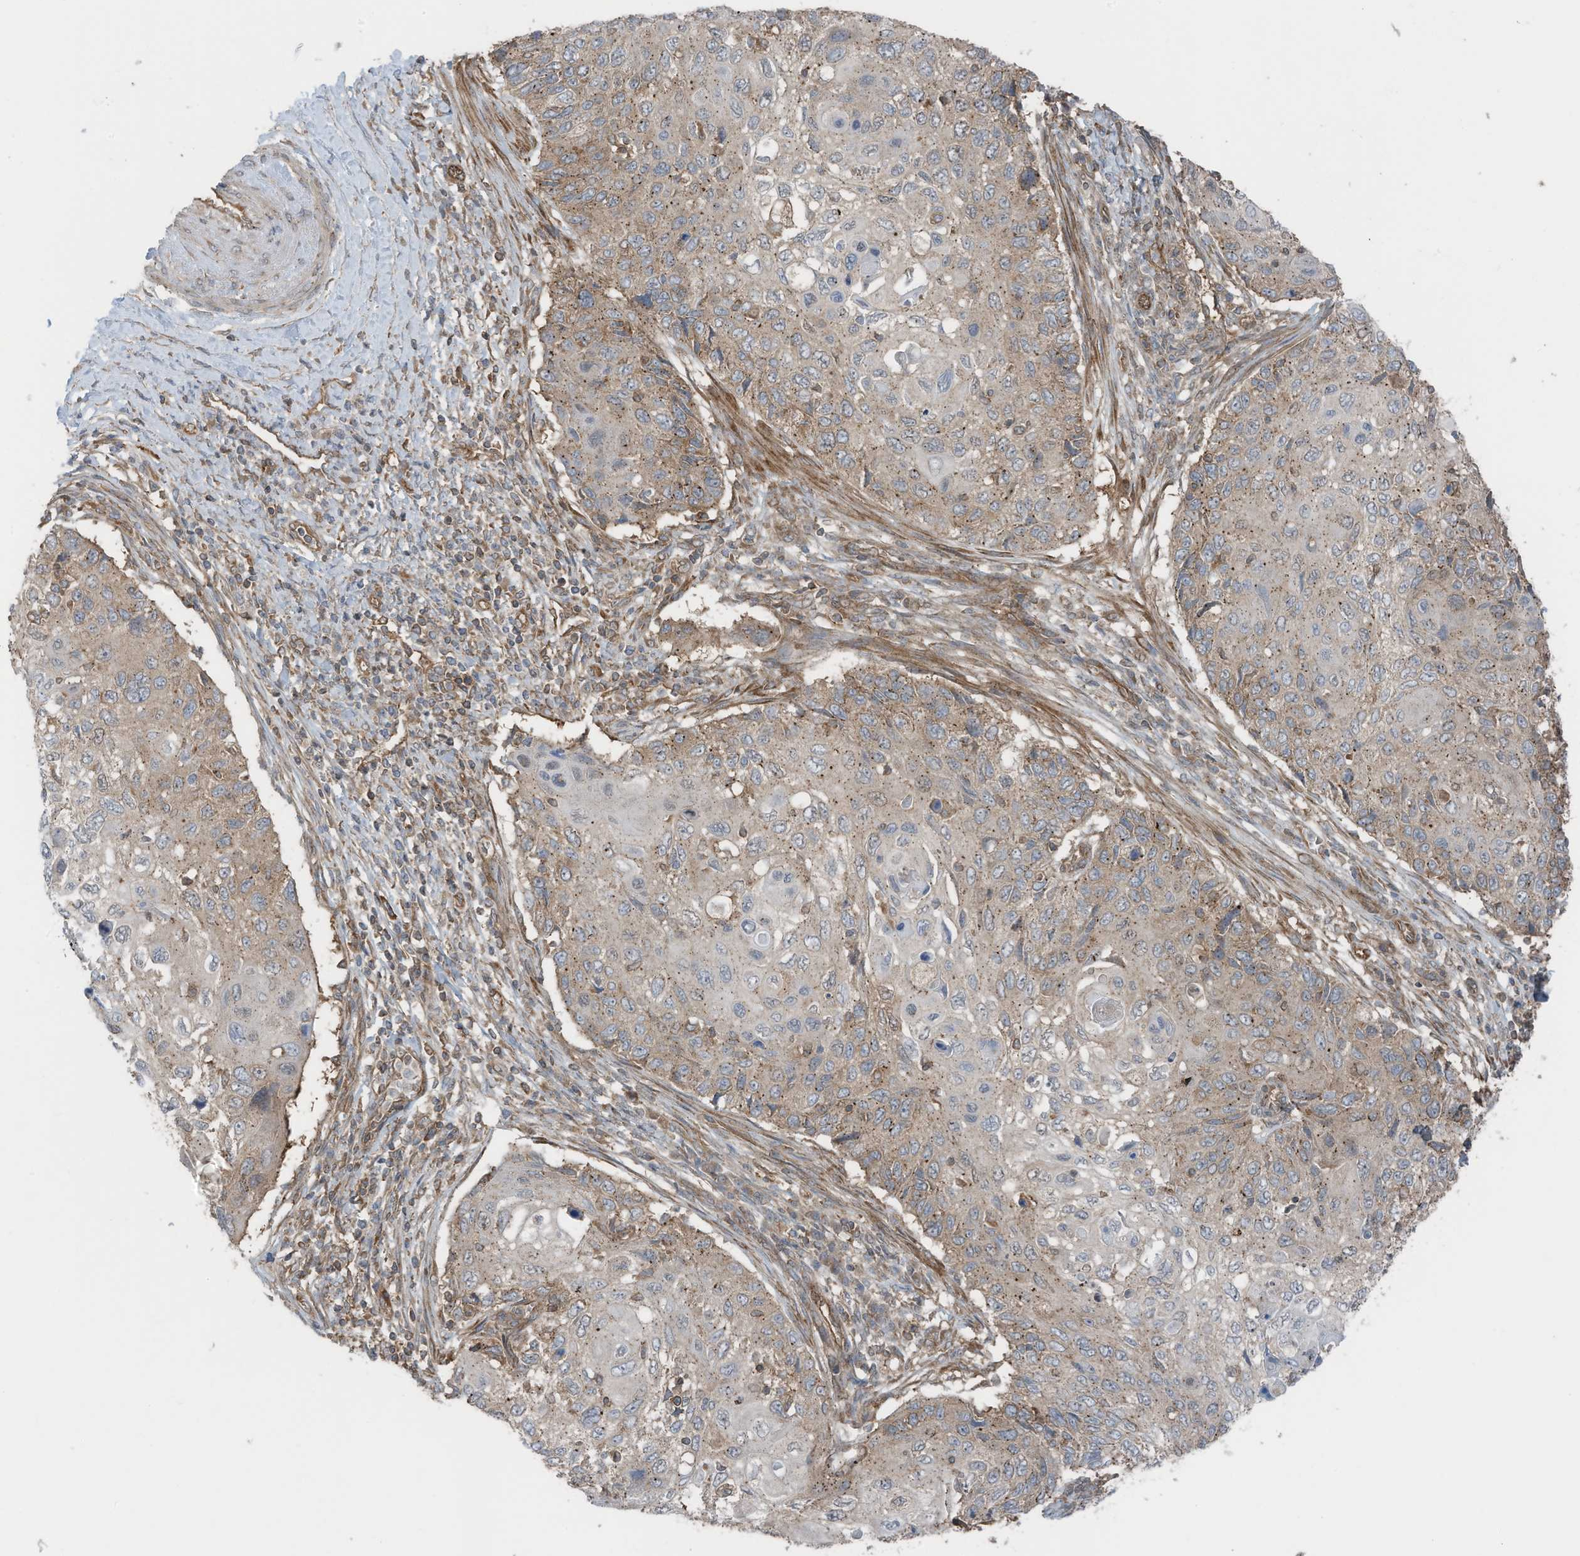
{"staining": {"intensity": "weak", "quantity": "25%-75%", "location": "cytoplasmic/membranous"}, "tissue": "cervical cancer", "cell_type": "Tumor cells", "image_type": "cancer", "snomed": [{"axis": "morphology", "description": "Squamous cell carcinoma, NOS"}, {"axis": "topography", "description": "Cervix"}], "caption": "IHC image of neoplastic tissue: cervical cancer stained using immunohistochemistry (IHC) reveals low levels of weak protein expression localized specifically in the cytoplasmic/membranous of tumor cells, appearing as a cytoplasmic/membranous brown color.", "gene": "TXNDC9", "patient": {"sex": "female", "age": 70}}